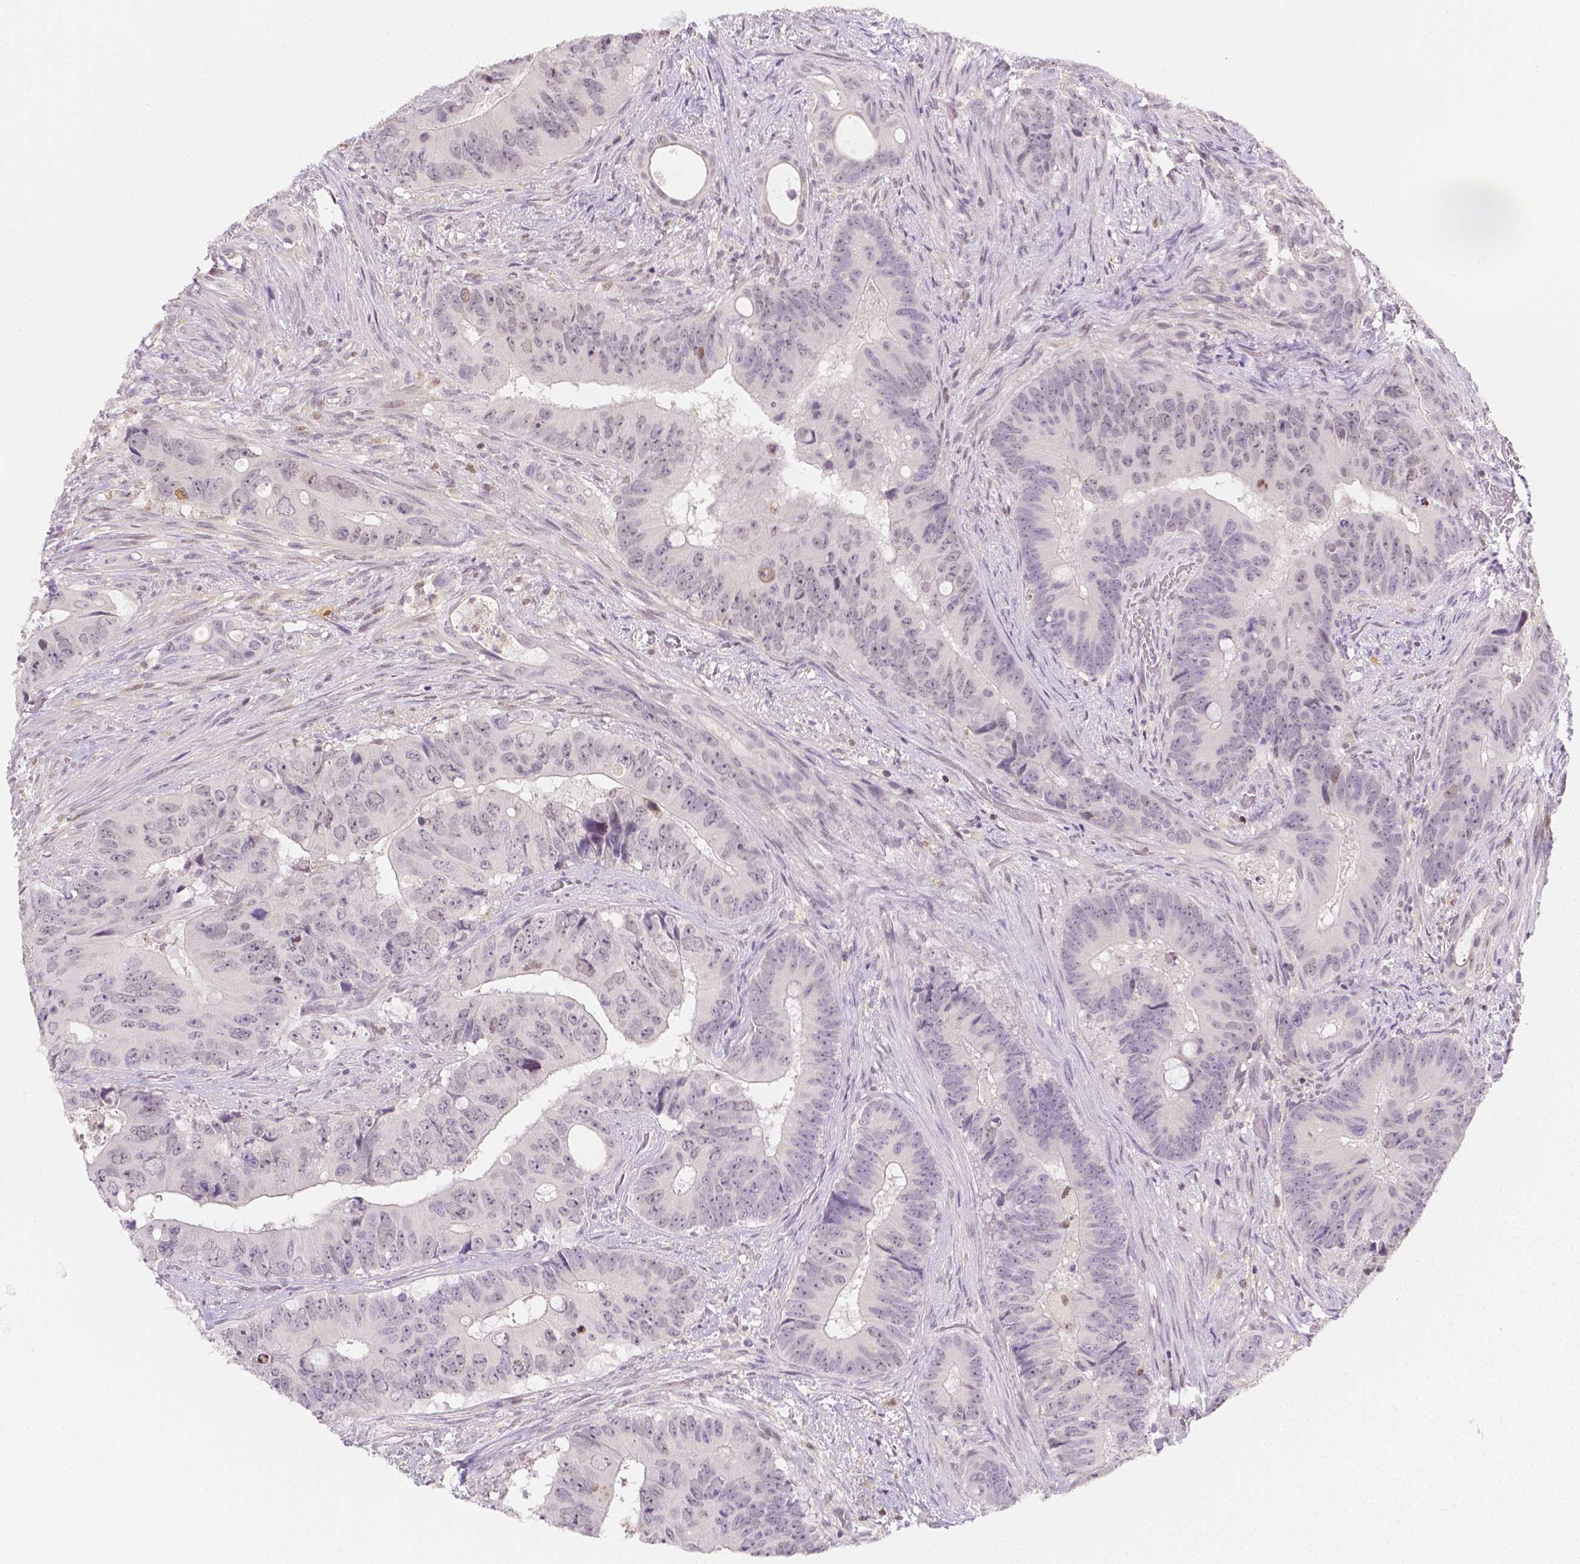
{"staining": {"intensity": "negative", "quantity": "none", "location": "none"}, "tissue": "colorectal cancer", "cell_type": "Tumor cells", "image_type": "cancer", "snomed": [{"axis": "morphology", "description": "Adenocarcinoma, NOS"}, {"axis": "topography", "description": "Rectum"}], "caption": "This is an IHC image of human colorectal adenocarcinoma. There is no staining in tumor cells.", "gene": "SGTB", "patient": {"sex": "male", "age": 78}}